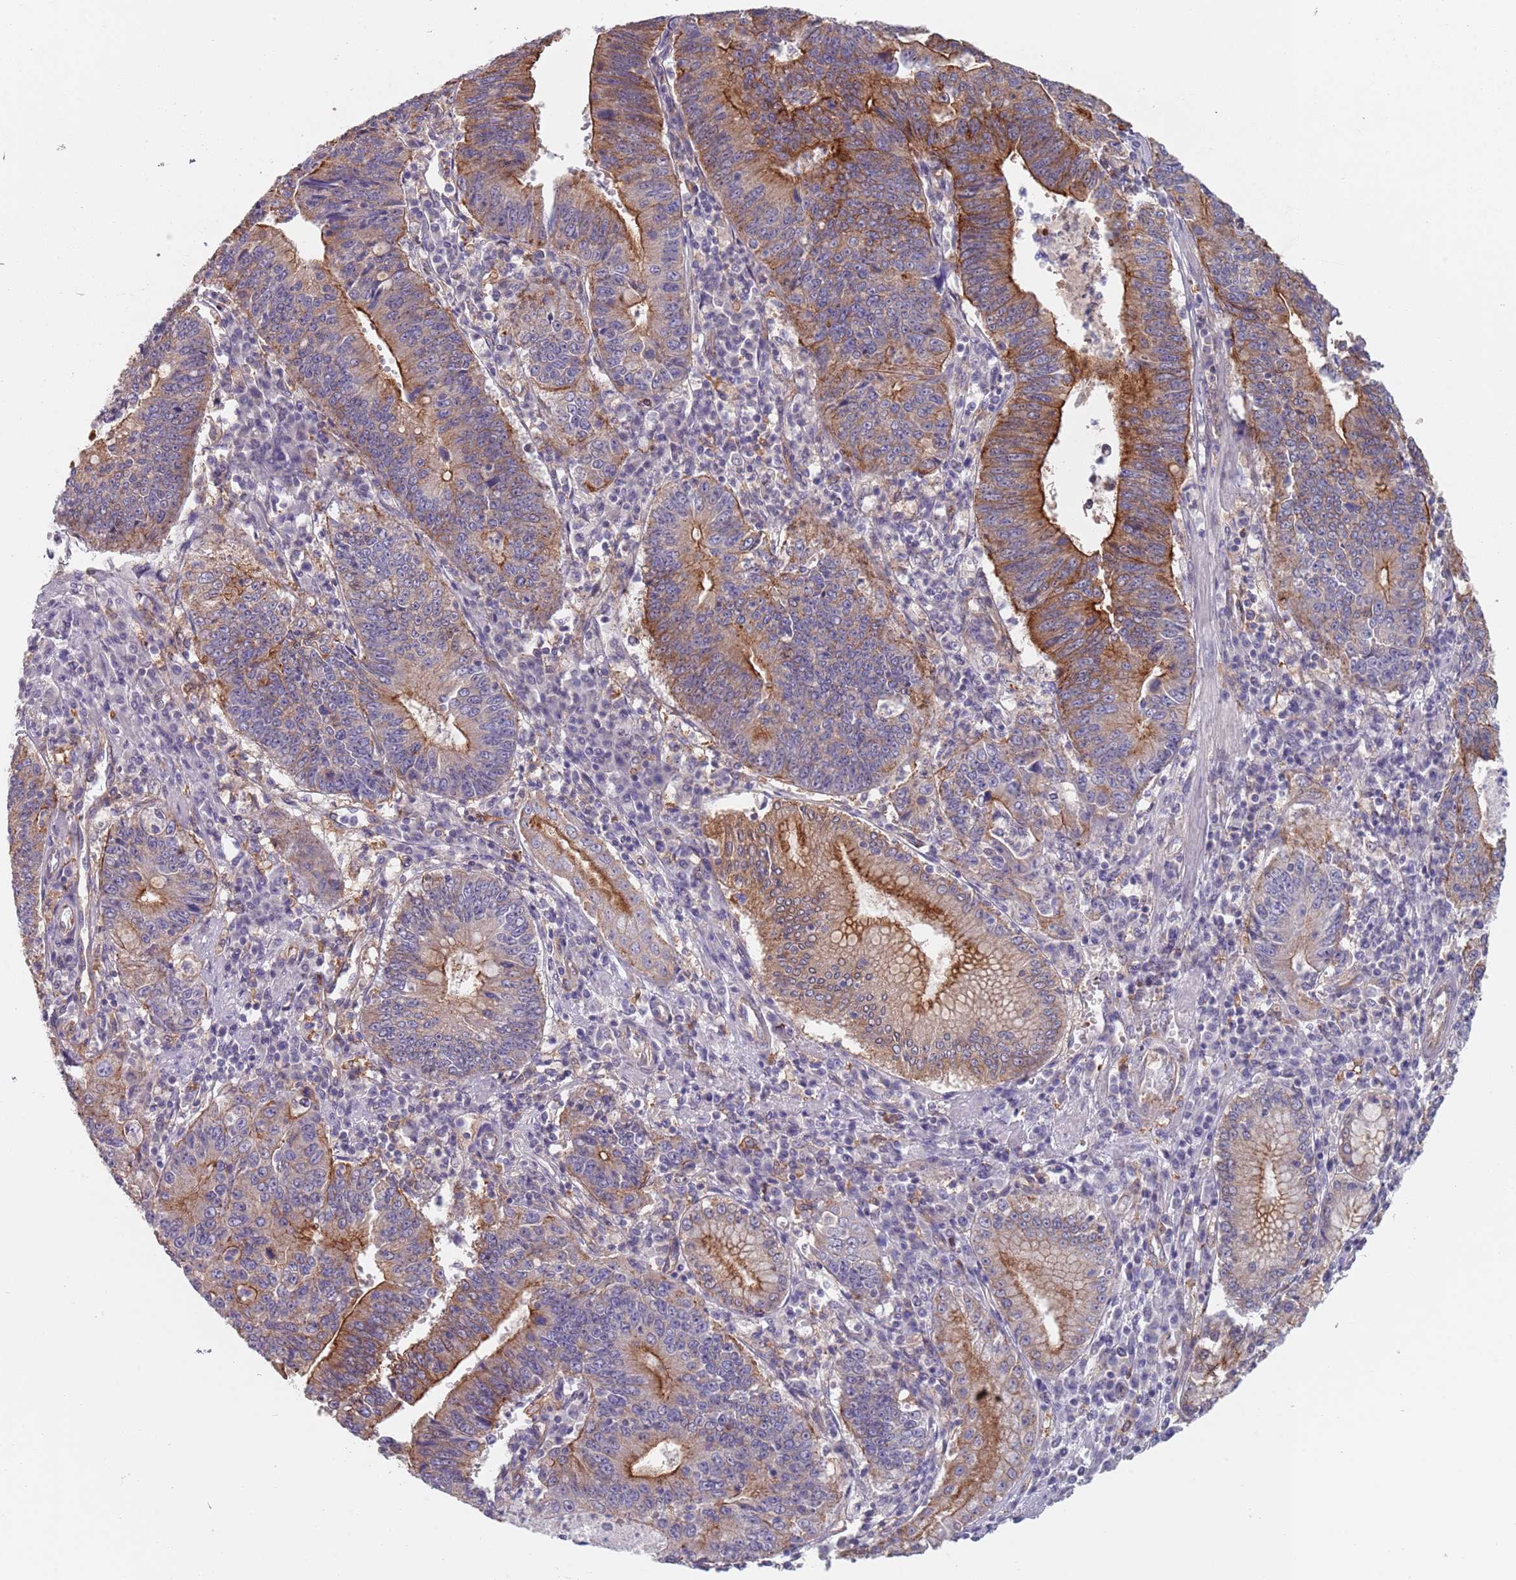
{"staining": {"intensity": "moderate", "quantity": ">75%", "location": "cytoplasmic/membranous"}, "tissue": "stomach cancer", "cell_type": "Tumor cells", "image_type": "cancer", "snomed": [{"axis": "morphology", "description": "Adenocarcinoma, NOS"}, {"axis": "topography", "description": "Stomach"}], "caption": "A photomicrograph of human stomach cancer (adenocarcinoma) stained for a protein displays moderate cytoplasmic/membranous brown staining in tumor cells. Using DAB (3,3'-diaminobenzidine) (brown) and hematoxylin (blue) stains, captured at high magnification using brightfield microscopy.", "gene": "APPL2", "patient": {"sex": "male", "age": 59}}